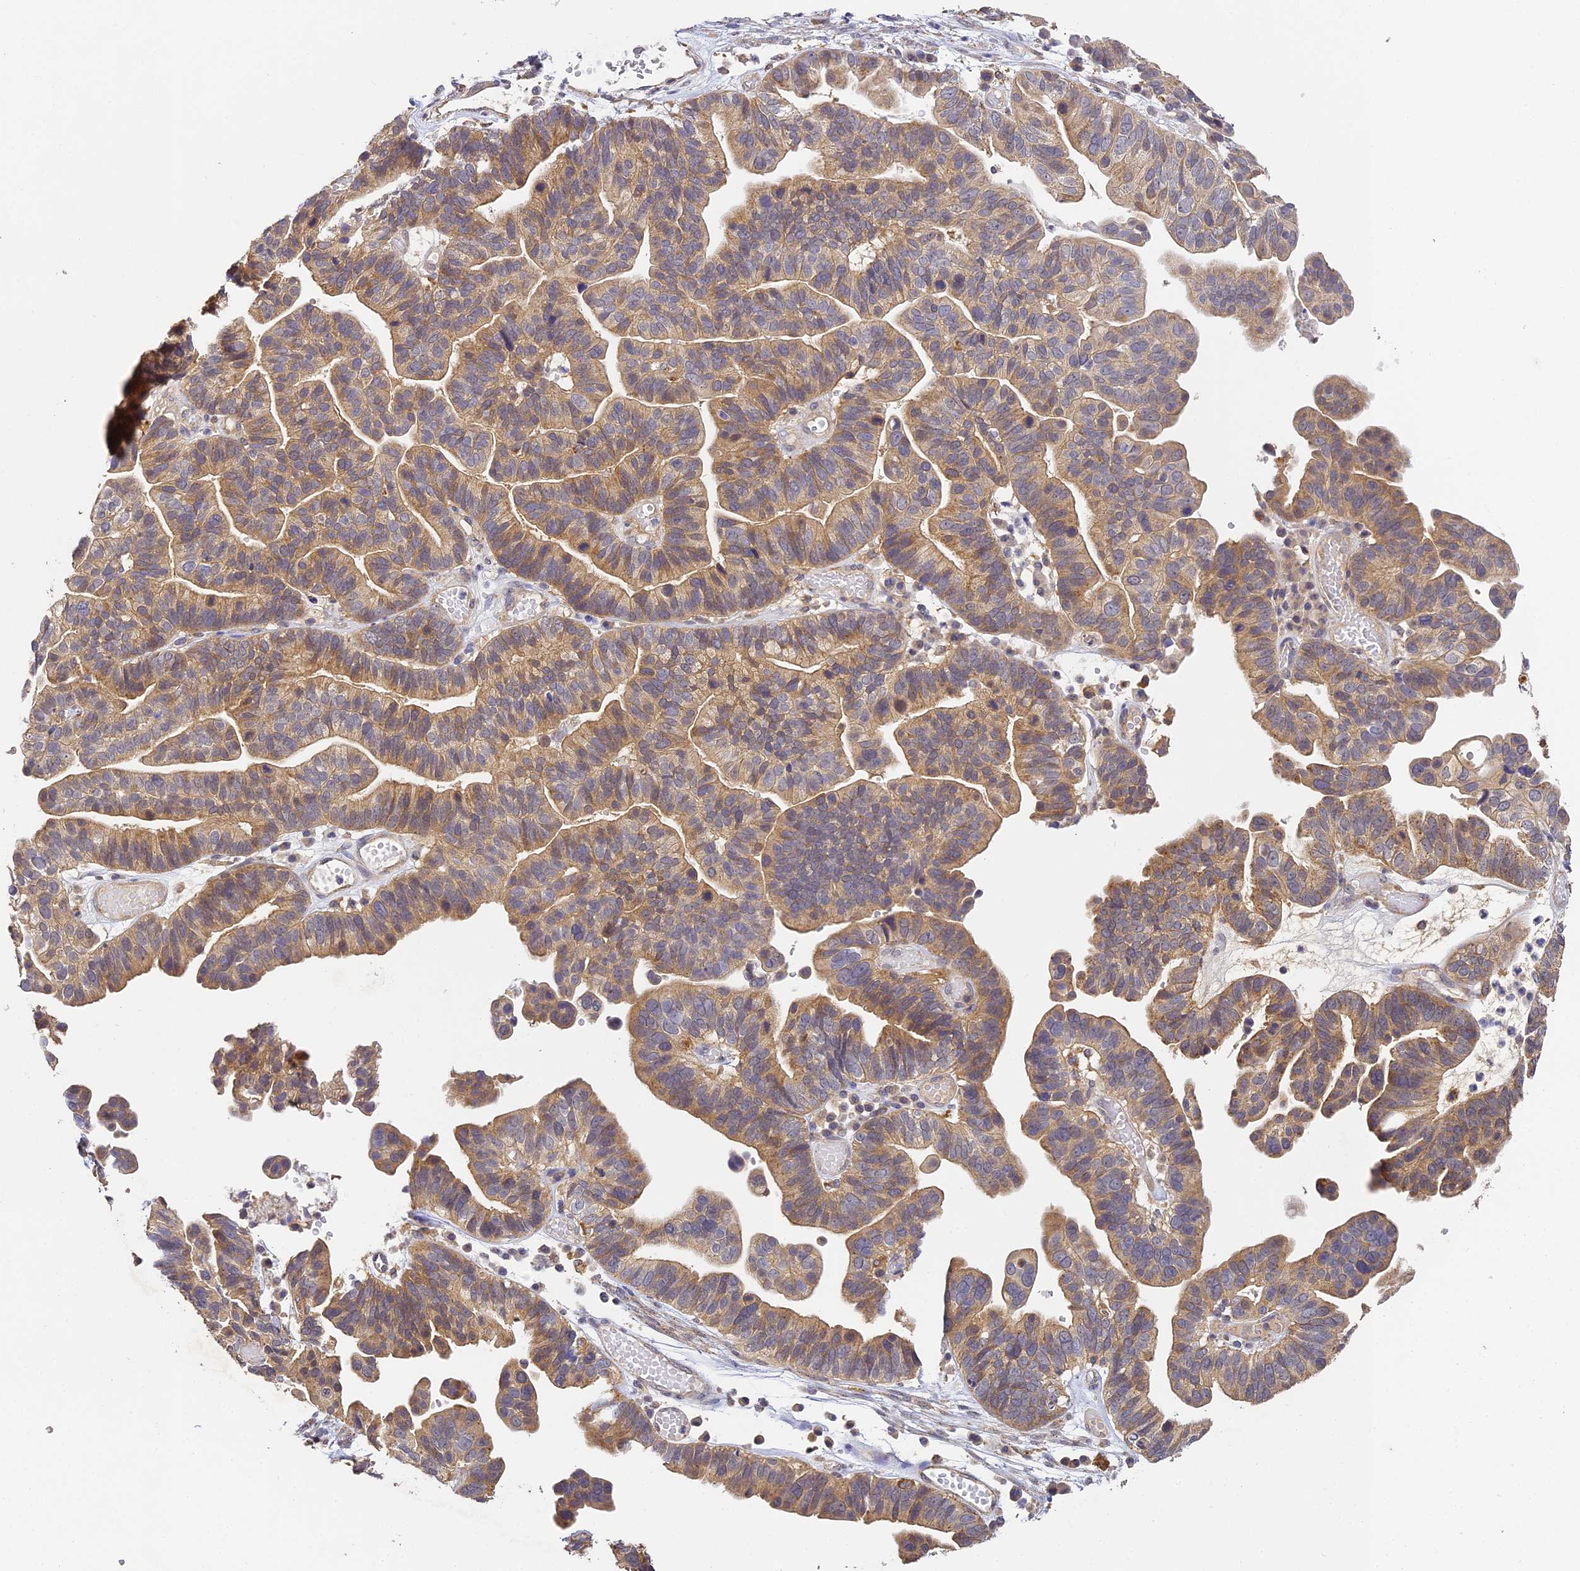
{"staining": {"intensity": "moderate", "quantity": ">75%", "location": "cytoplasmic/membranous"}, "tissue": "ovarian cancer", "cell_type": "Tumor cells", "image_type": "cancer", "snomed": [{"axis": "morphology", "description": "Cystadenocarcinoma, serous, NOS"}, {"axis": "topography", "description": "Ovary"}], "caption": "IHC staining of serous cystadenocarcinoma (ovarian), which exhibits medium levels of moderate cytoplasmic/membranous positivity in about >75% of tumor cells indicating moderate cytoplasmic/membranous protein positivity. The staining was performed using DAB (3,3'-diaminobenzidine) (brown) for protein detection and nuclei were counterstained in hematoxylin (blue).", "gene": "YAE1", "patient": {"sex": "female", "age": 56}}